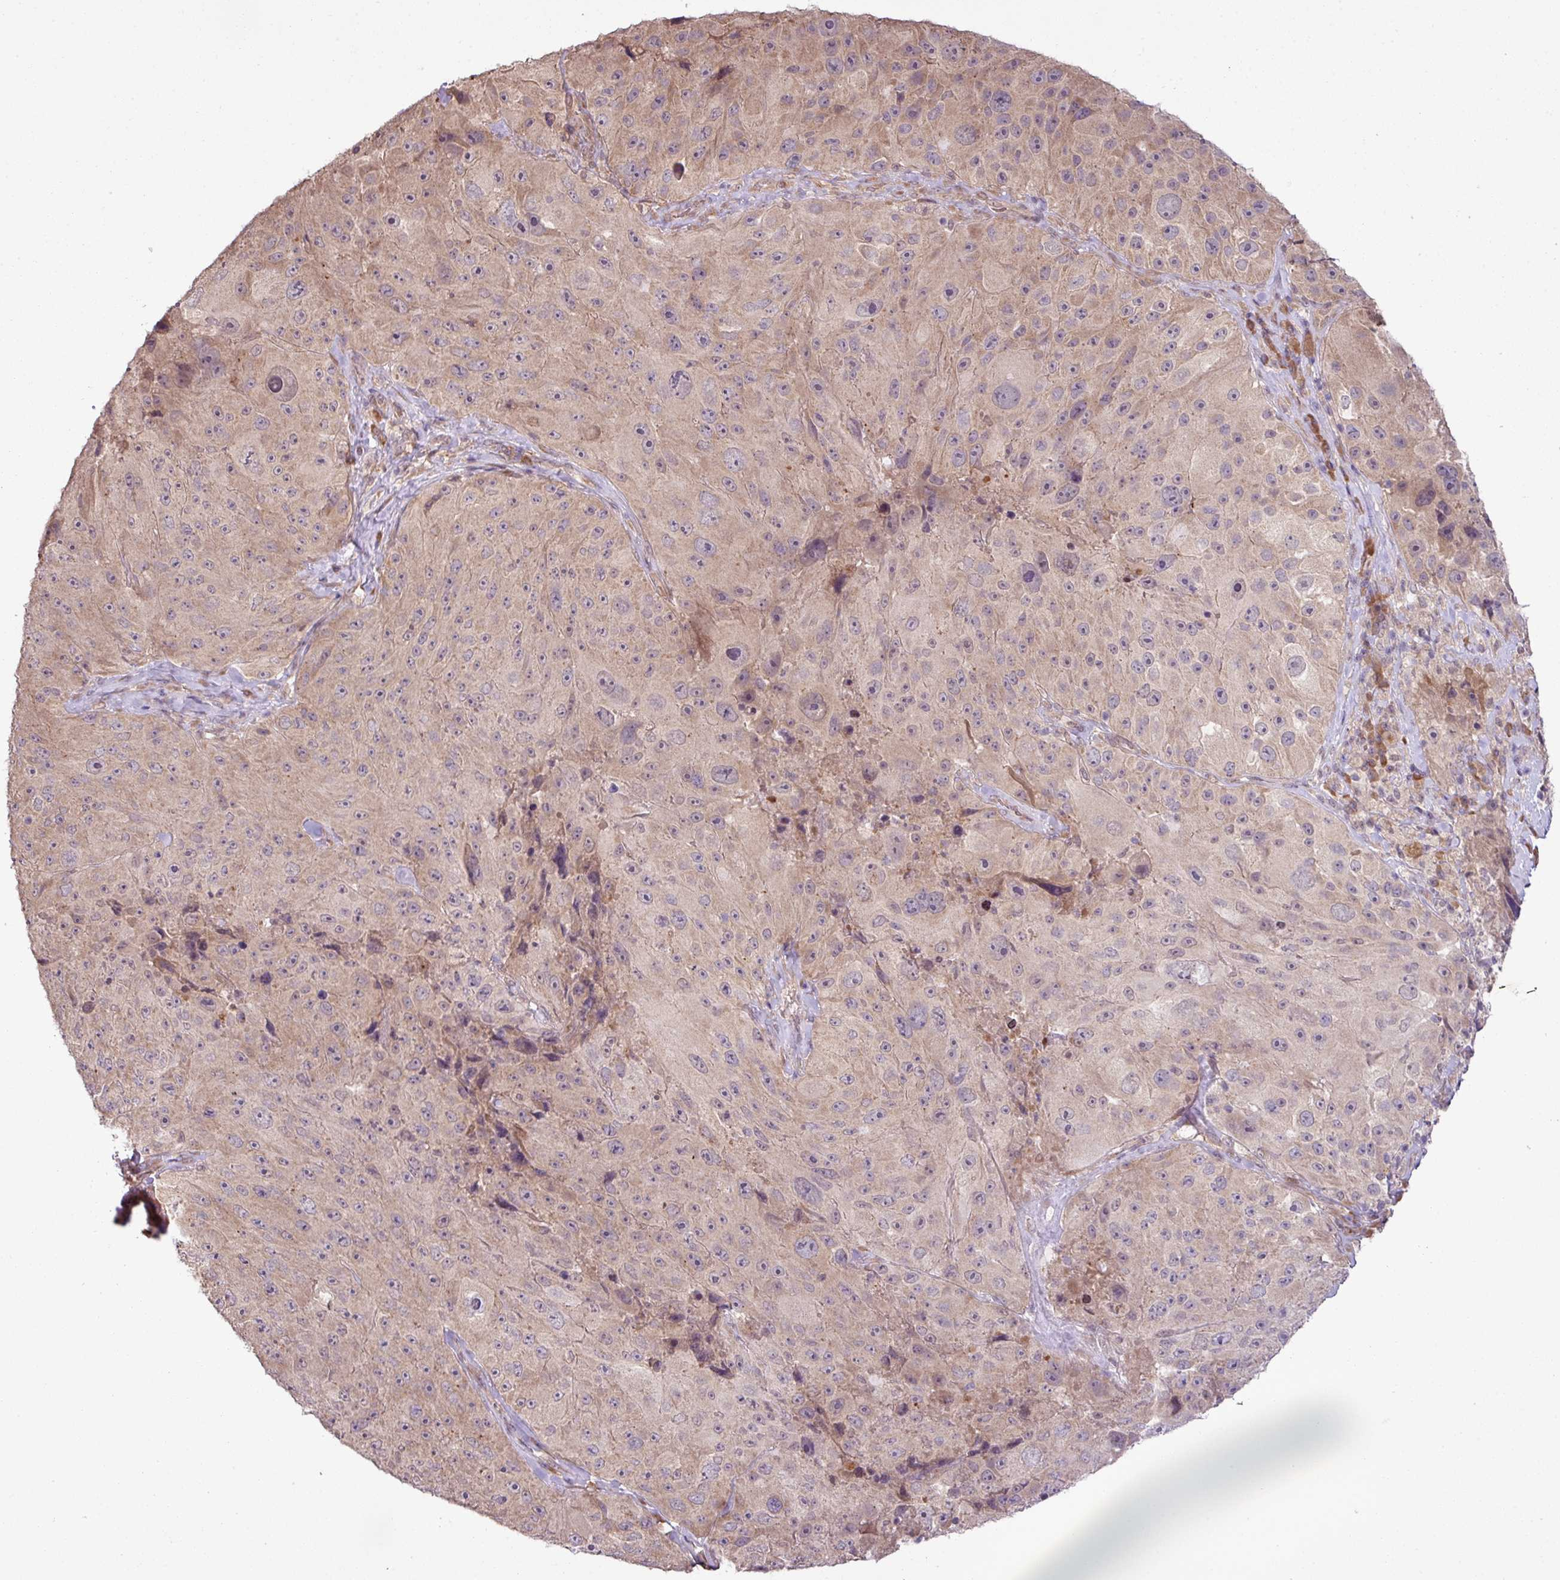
{"staining": {"intensity": "moderate", "quantity": "<25%", "location": "cytoplasmic/membranous"}, "tissue": "melanoma", "cell_type": "Tumor cells", "image_type": "cancer", "snomed": [{"axis": "morphology", "description": "Malignant melanoma, Metastatic site"}, {"axis": "topography", "description": "Lymph node"}], "caption": "This micrograph shows malignant melanoma (metastatic site) stained with immunohistochemistry (IHC) to label a protein in brown. The cytoplasmic/membranous of tumor cells show moderate positivity for the protein. Nuclei are counter-stained blue.", "gene": "DNAAF4", "patient": {"sex": "male", "age": 62}}